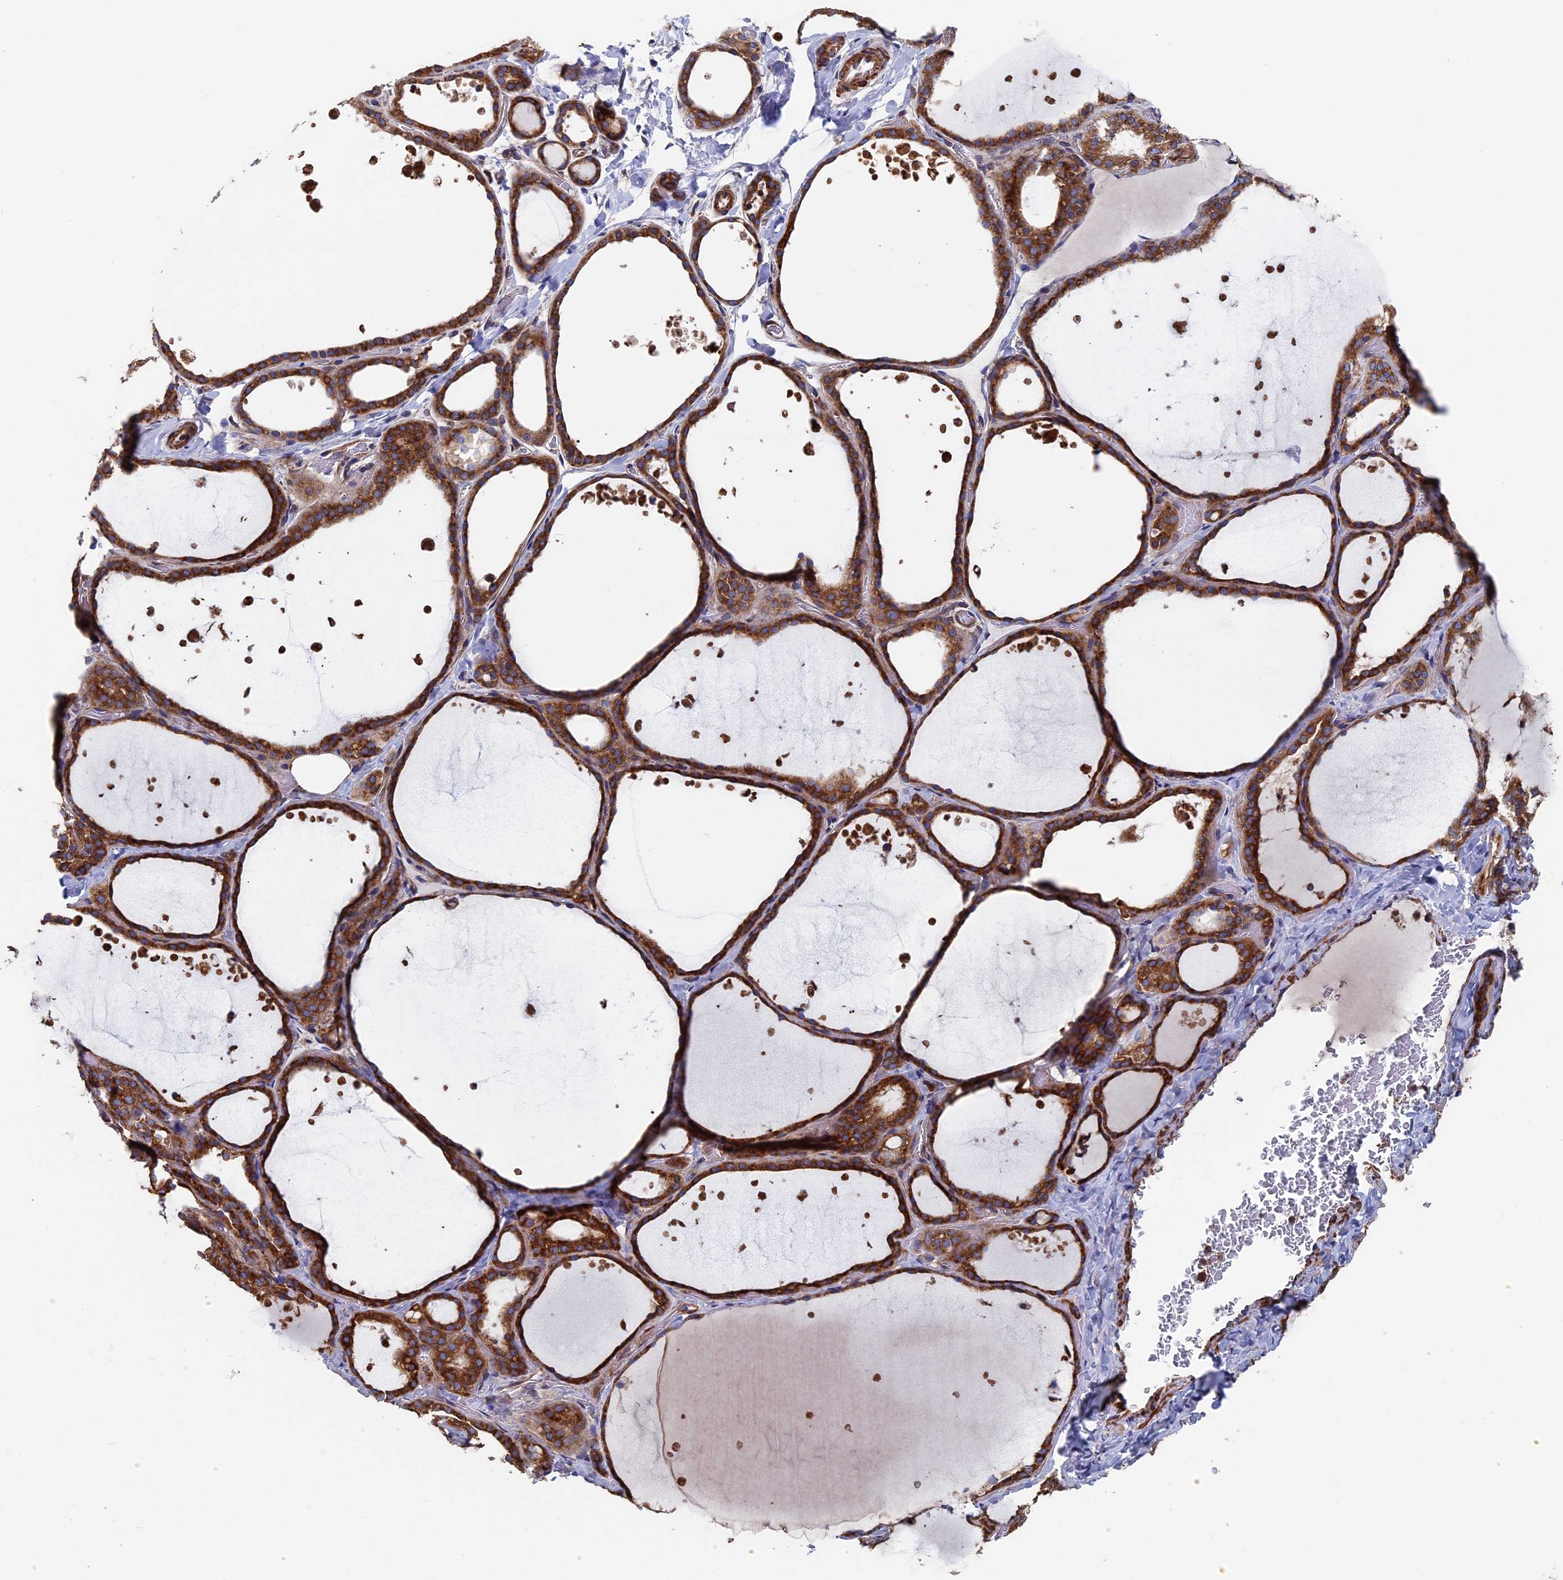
{"staining": {"intensity": "strong", "quantity": ">75%", "location": "cytoplasmic/membranous"}, "tissue": "thyroid gland", "cell_type": "Glandular cells", "image_type": "normal", "snomed": [{"axis": "morphology", "description": "Normal tissue, NOS"}, {"axis": "topography", "description": "Thyroid gland"}], "caption": "Immunohistochemistry (IHC) histopathology image of normal thyroid gland: human thyroid gland stained using immunohistochemistry displays high levels of strong protein expression localized specifically in the cytoplasmic/membranous of glandular cells, appearing as a cytoplasmic/membranous brown color.", "gene": "DNAJC3", "patient": {"sex": "female", "age": 44}}